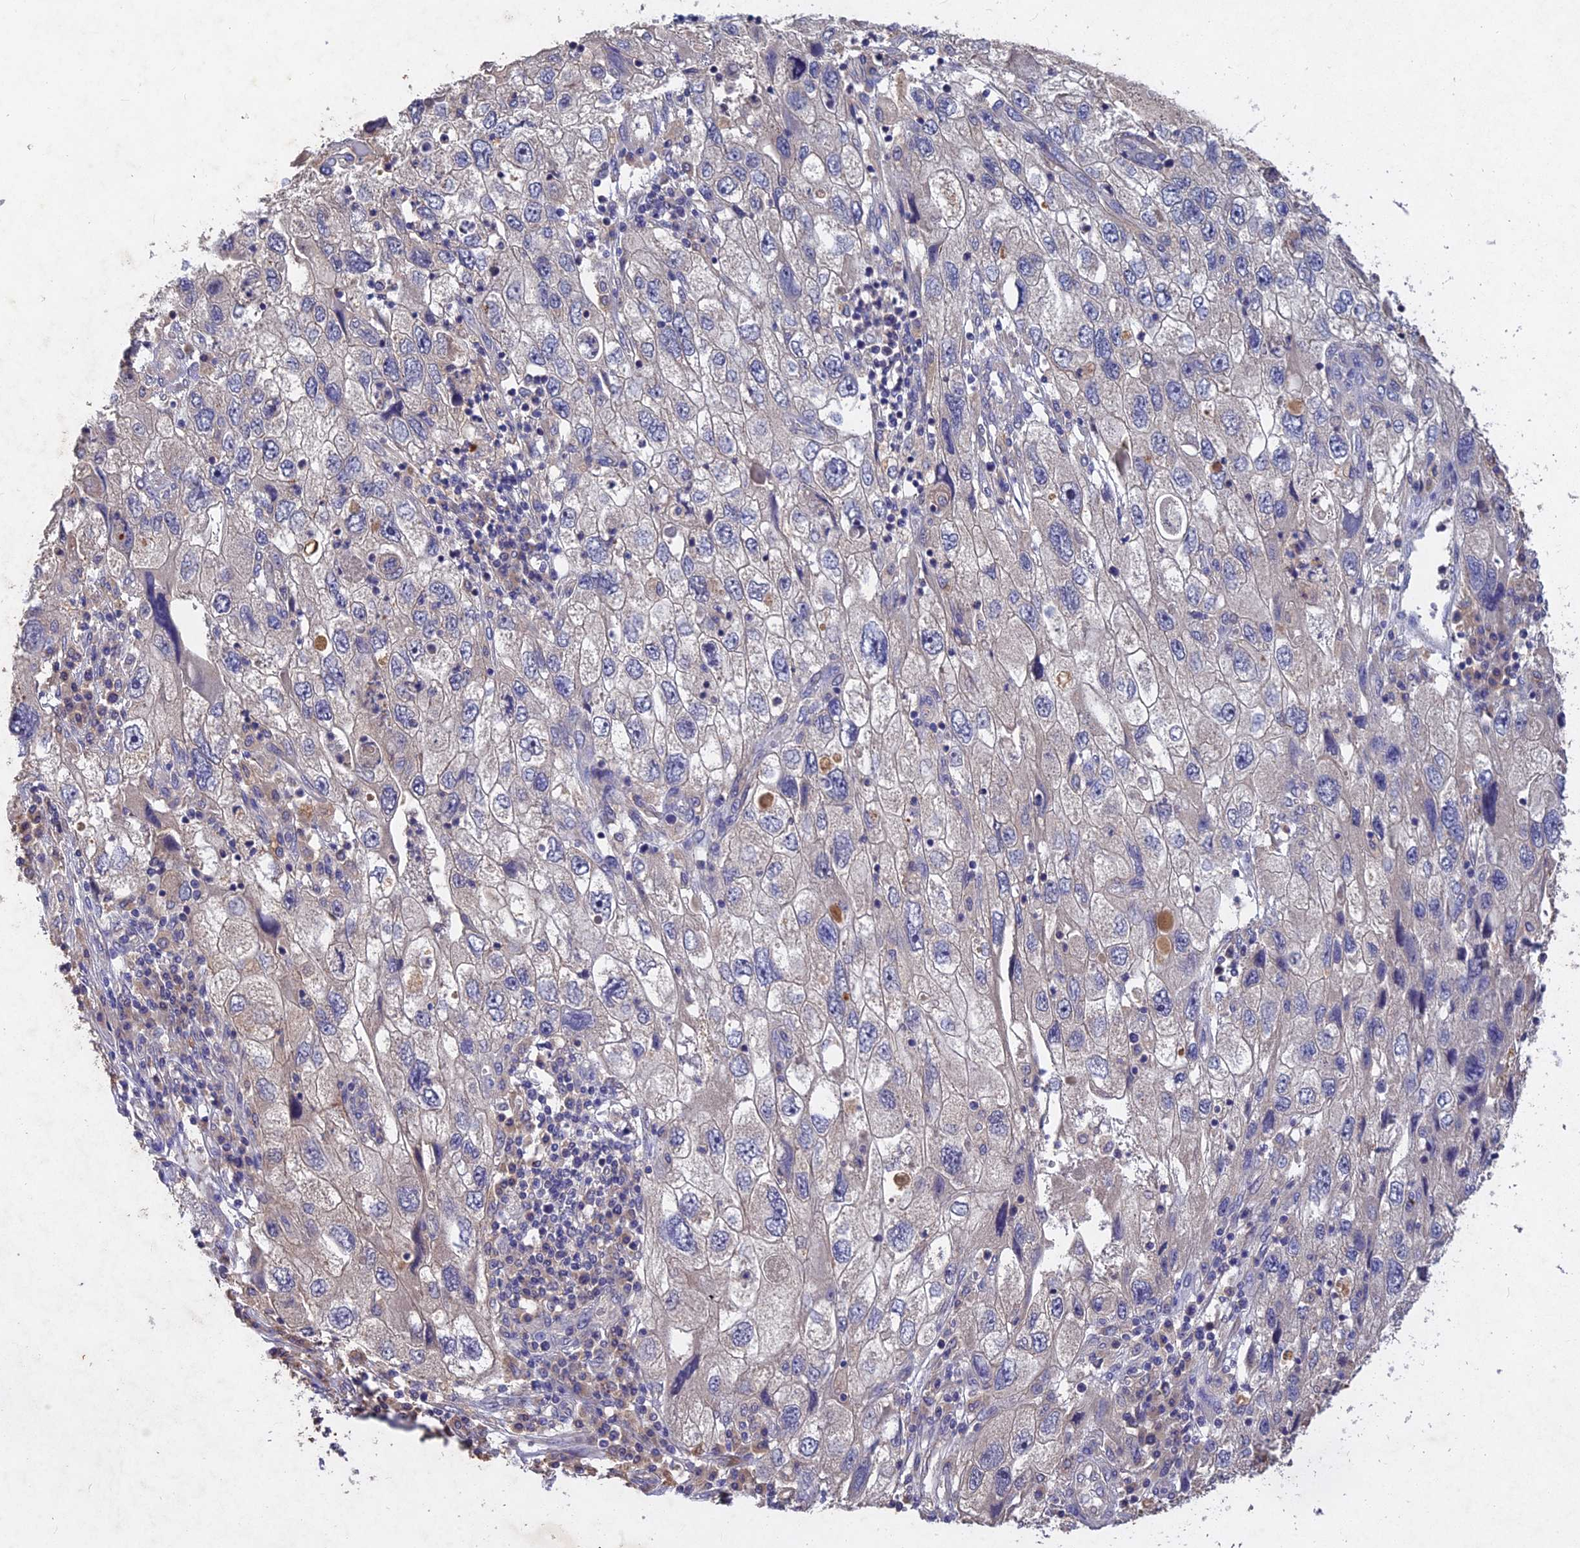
{"staining": {"intensity": "negative", "quantity": "none", "location": "none"}, "tissue": "endometrial cancer", "cell_type": "Tumor cells", "image_type": "cancer", "snomed": [{"axis": "morphology", "description": "Adenocarcinoma, NOS"}, {"axis": "topography", "description": "Endometrium"}], "caption": "DAB immunohistochemical staining of human endometrial cancer (adenocarcinoma) exhibits no significant positivity in tumor cells.", "gene": "SLC26A4", "patient": {"sex": "female", "age": 49}}